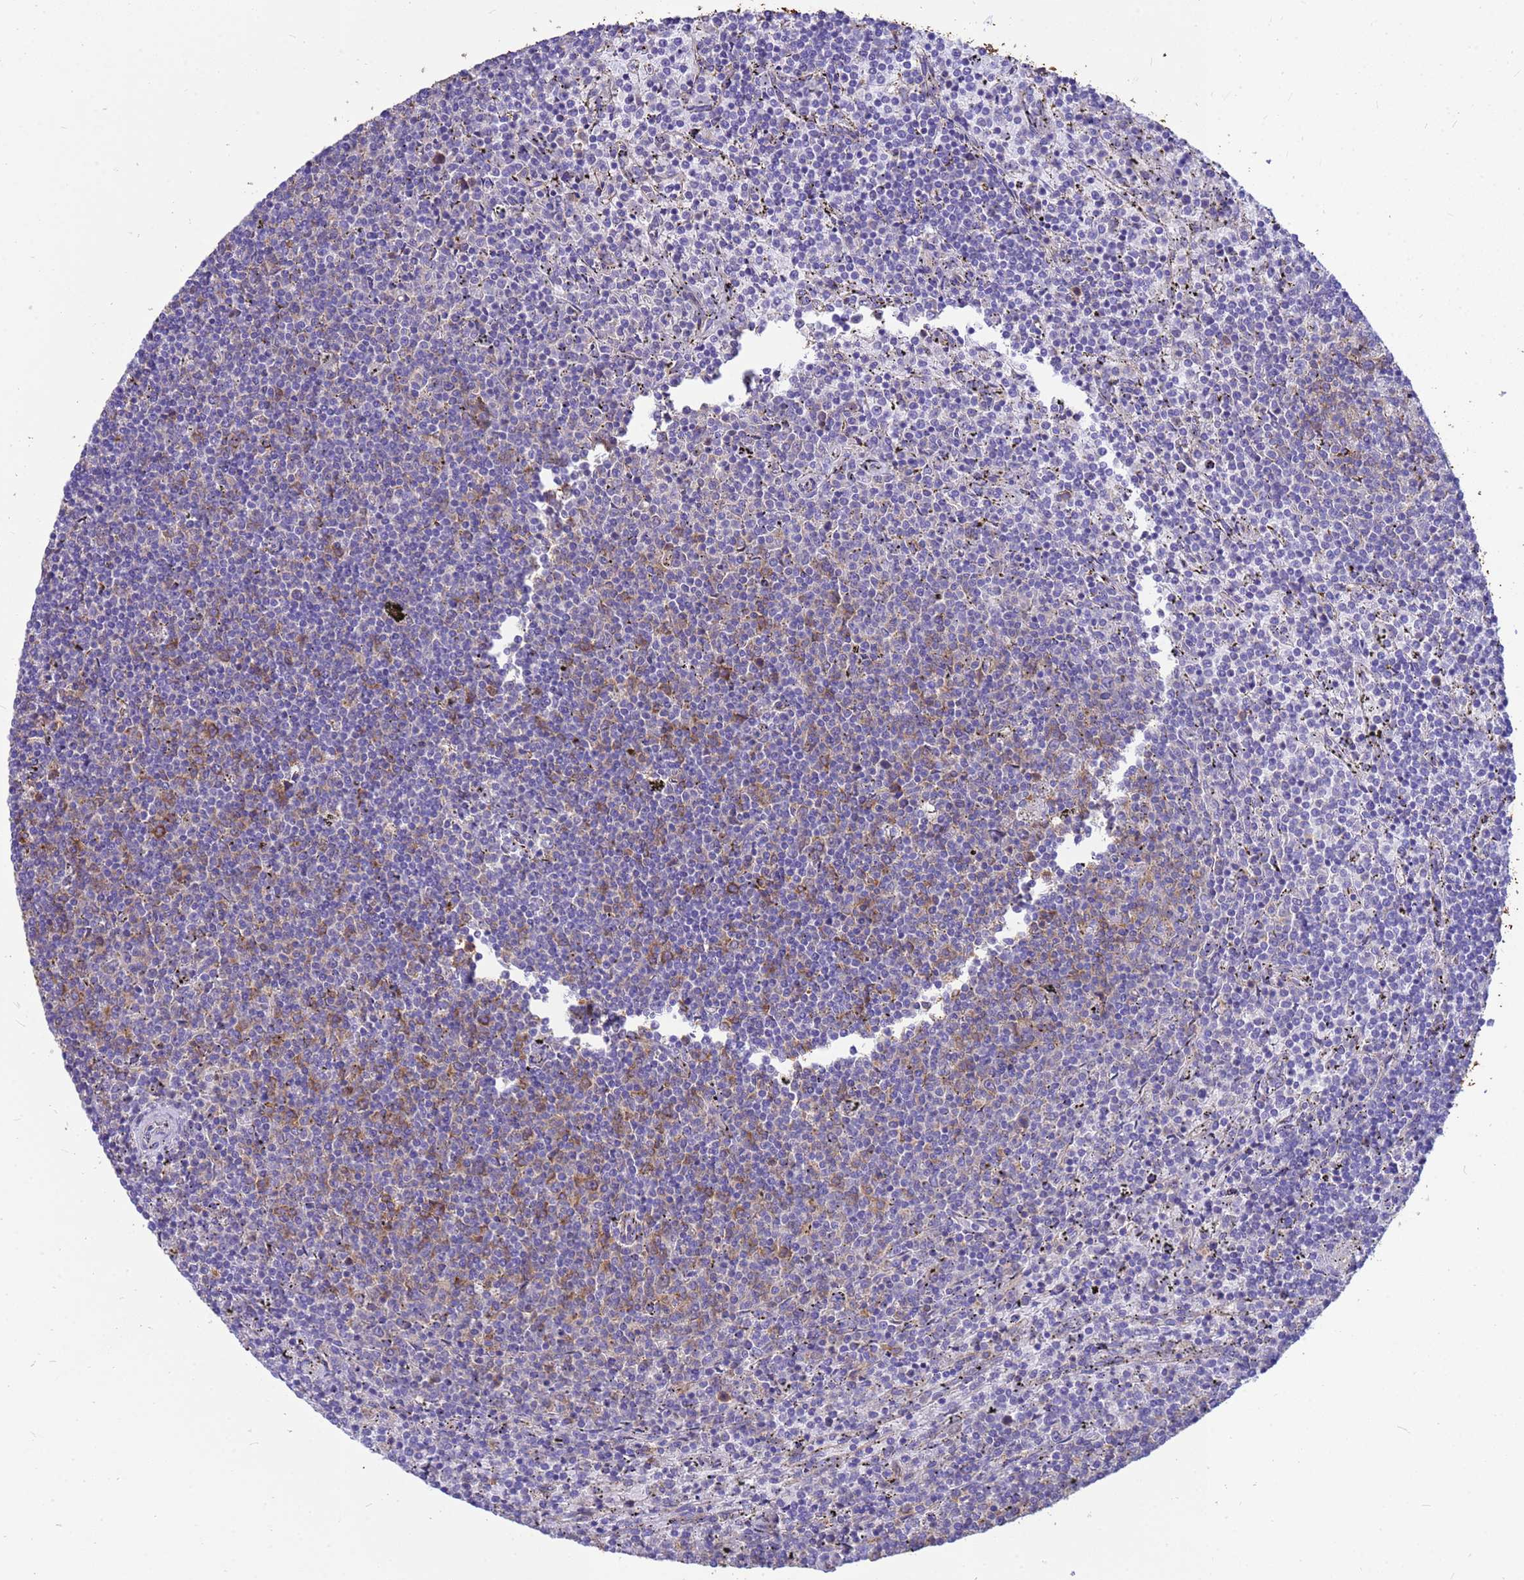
{"staining": {"intensity": "weak", "quantity": "<25%", "location": "cytoplasmic/membranous"}, "tissue": "lymphoma", "cell_type": "Tumor cells", "image_type": "cancer", "snomed": [{"axis": "morphology", "description": "Malignant lymphoma, non-Hodgkin's type, Low grade"}, {"axis": "topography", "description": "Spleen"}], "caption": "Low-grade malignant lymphoma, non-Hodgkin's type stained for a protein using immunohistochemistry displays no staining tumor cells.", "gene": "TUBB1", "patient": {"sex": "female", "age": 50}}